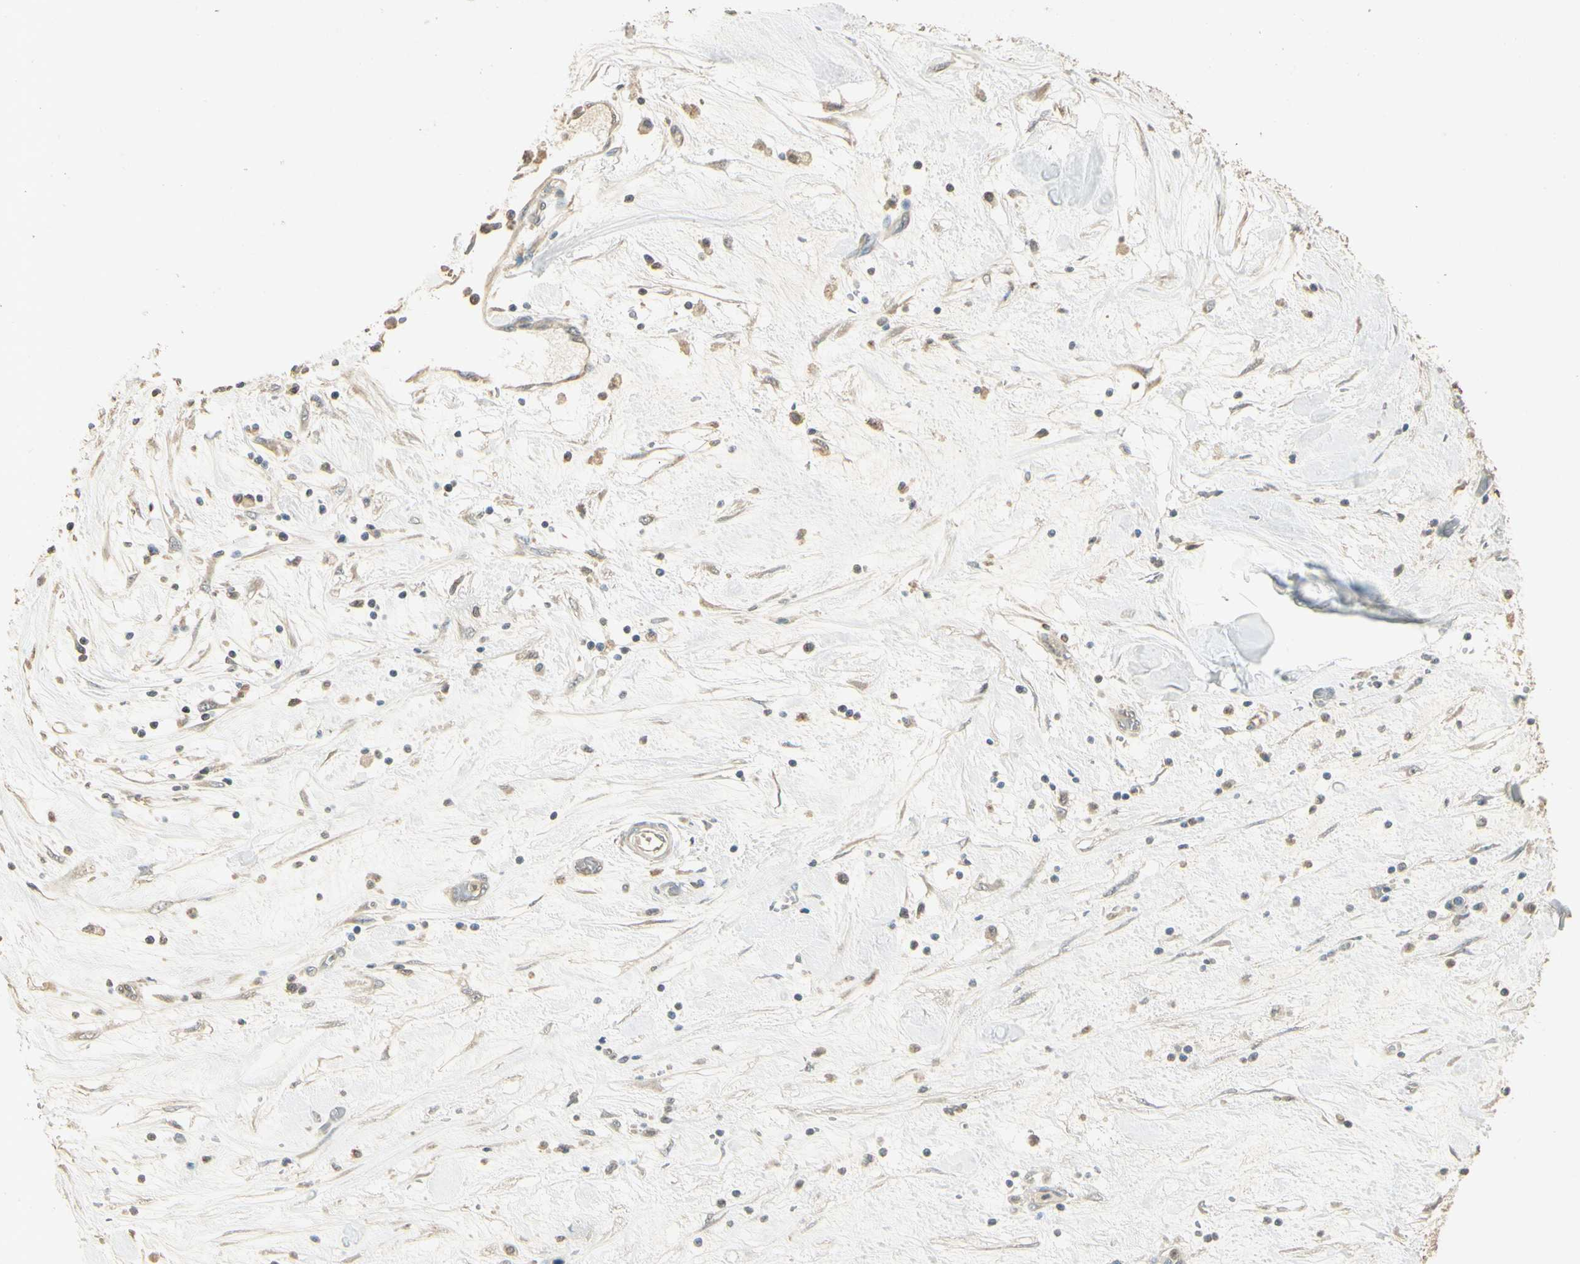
{"staining": {"intensity": "weak", "quantity": "25%-75%", "location": "cytoplasmic/membranous"}, "tissue": "pancreatic cancer", "cell_type": "Tumor cells", "image_type": "cancer", "snomed": [{"axis": "morphology", "description": "Adenocarcinoma, NOS"}, {"axis": "topography", "description": "Pancreas"}], "caption": "Adenocarcinoma (pancreatic) tissue shows weak cytoplasmic/membranous positivity in about 25%-75% of tumor cells, visualized by immunohistochemistry.", "gene": "UXS1", "patient": {"sex": "female", "age": 57}}